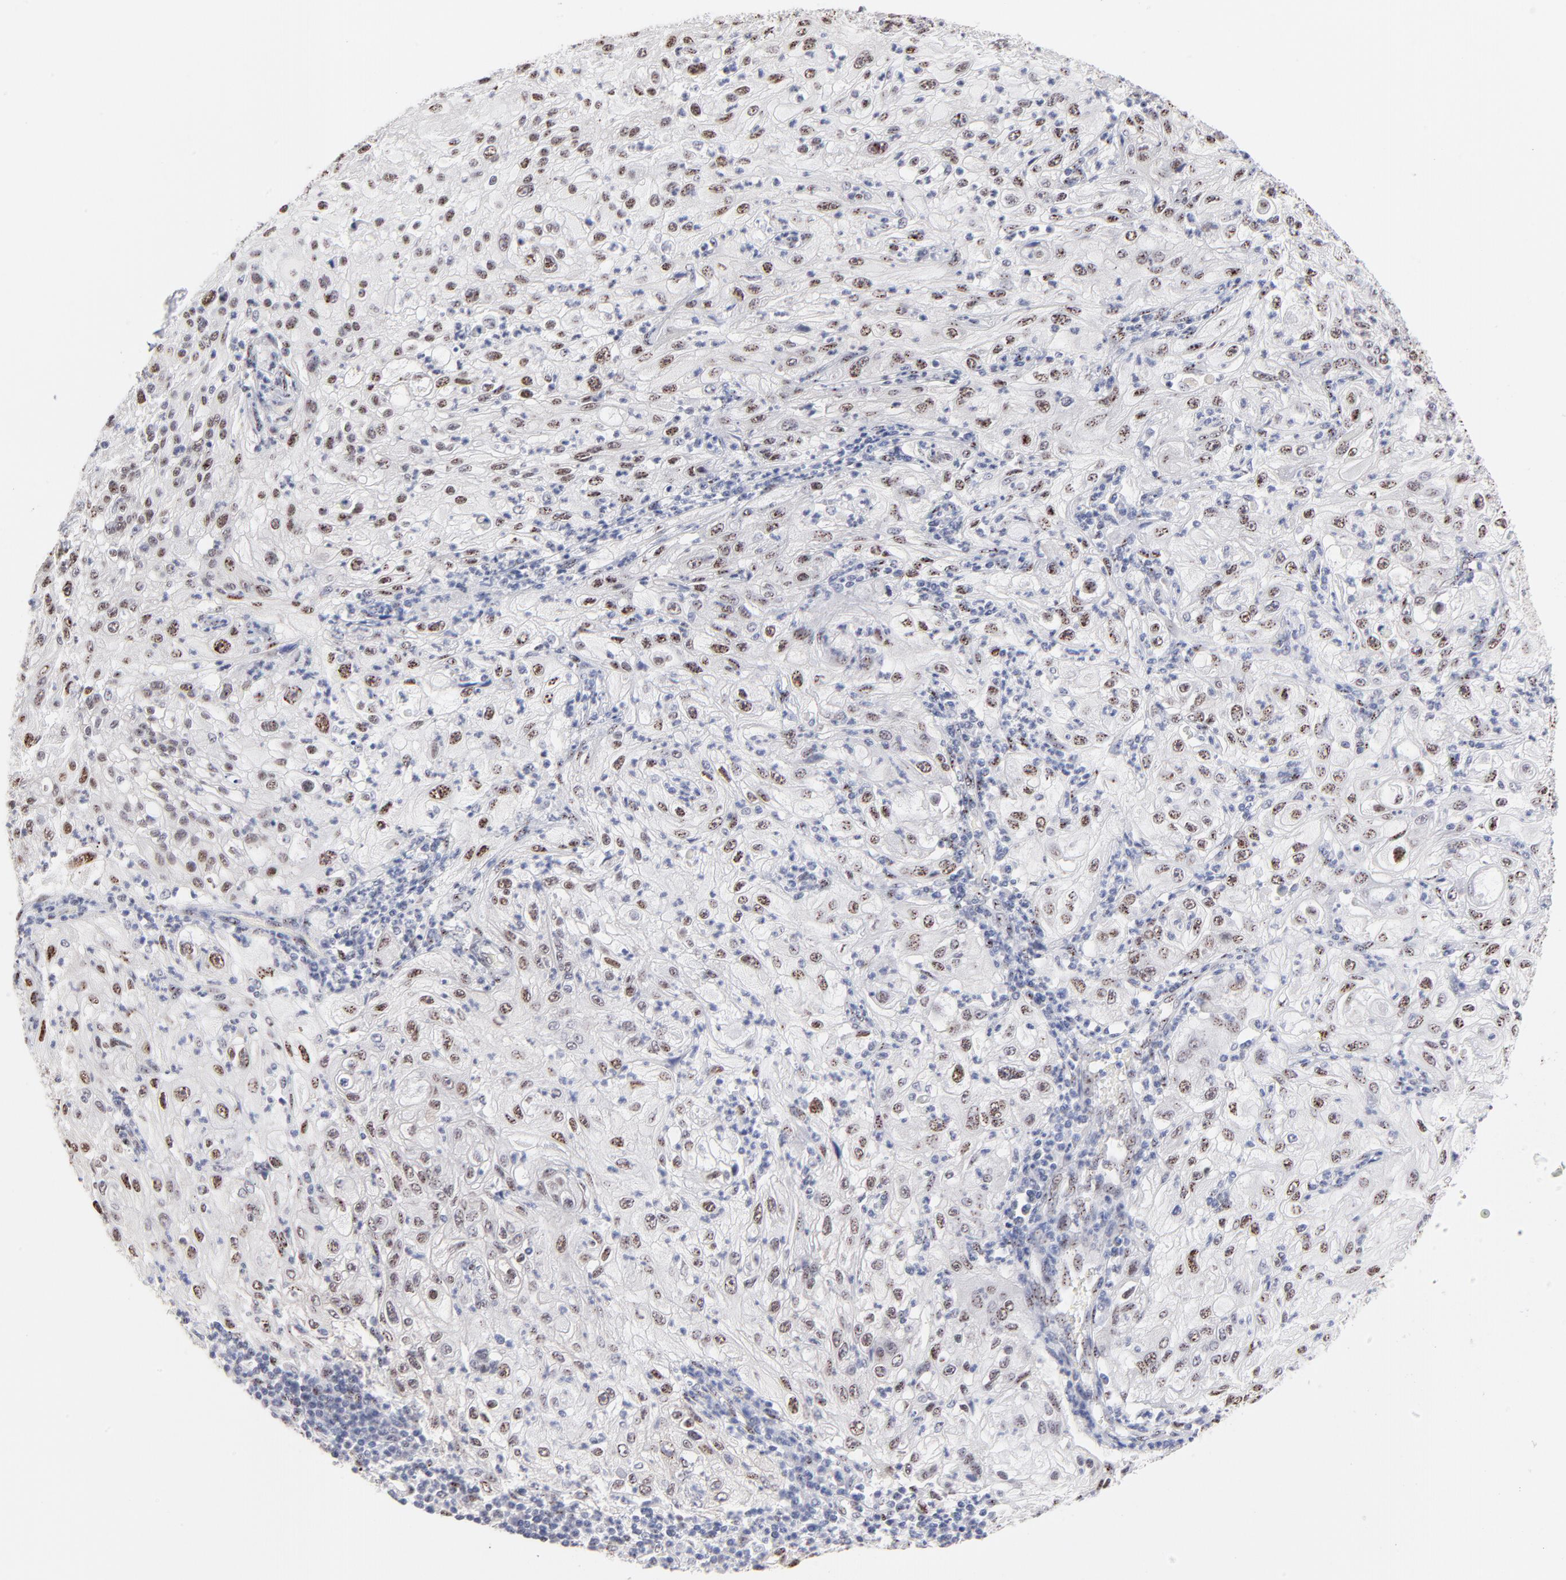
{"staining": {"intensity": "strong", "quantity": "25%-75%", "location": "nuclear"}, "tissue": "lung cancer", "cell_type": "Tumor cells", "image_type": "cancer", "snomed": [{"axis": "morphology", "description": "Inflammation, NOS"}, {"axis": "morphology", "description": "Squamous cell carcinoma, NOS"}, {"axis": "topography", "description": "Lymph node"}, {"axis": "topography", "description": "Soft tissue"}, {"axis": "topography", "description": "Lung"}], "caption": "About 25%-75% of tumor cells in lung cancer demonstrate strong nuclear protein positivity as visualized by brown immunohistochemical staining.", "gene": "STAT3", "patient": {"sex": "male", "age": 66}}